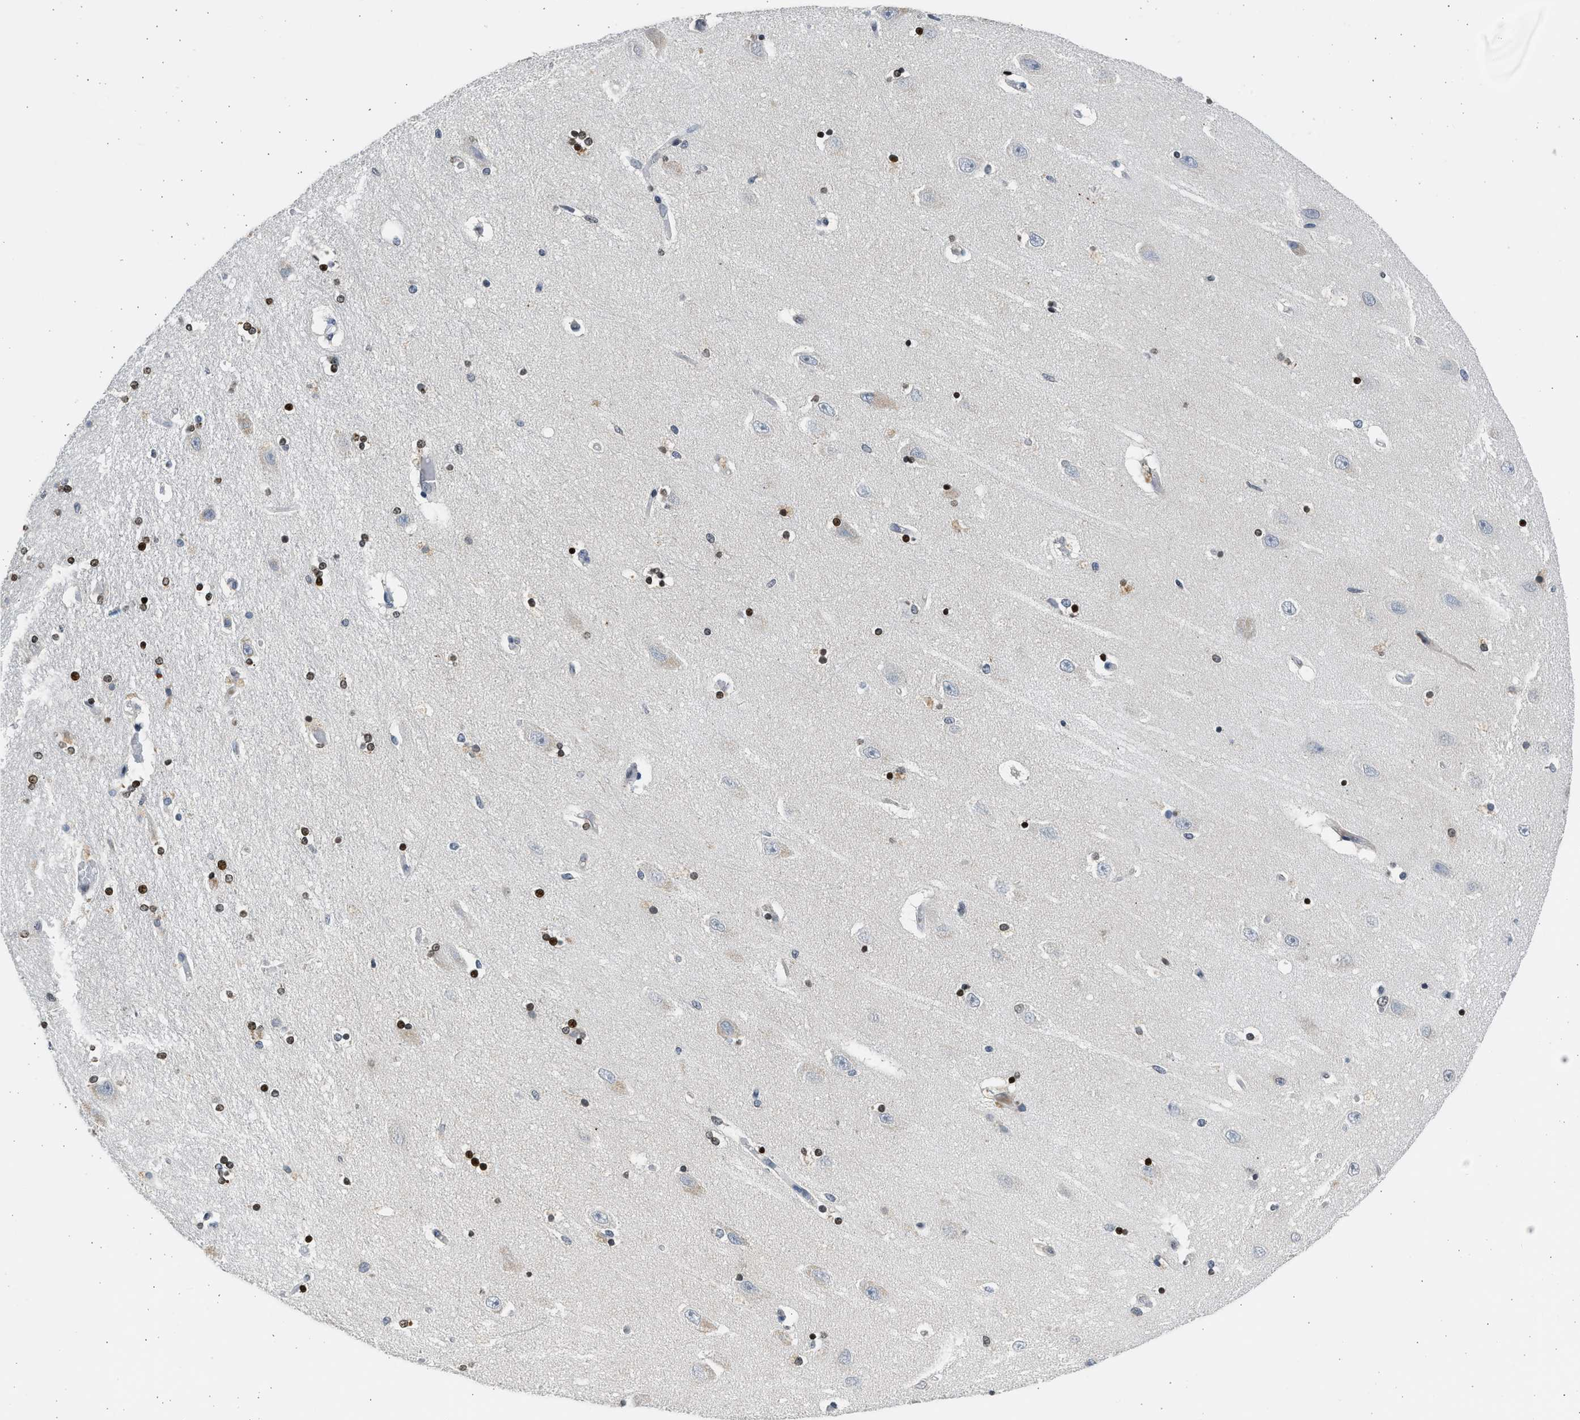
{"staining": {"intensity": "strong", "quantity": ">75%", "location": "nuclear"}, "tissue": "hippocampus", "cell_type": "Glial cells", "image_type": "normal", "snomed": [{"axis": "morphology", "description": "Normal tissue, NOS"}, {"axis": "topography", "description": "Hippocampus"}], "caption": "Immunohistochemistry staining of benign hippocampus, which exhibits high levels of strong nuclear expression in approximately >75% of glial cells indicating strong nuclear protein staining. The staining was performed using DAB (brown) for protein detection and nuclei were counterstained in hematoxylin (blue).", "gene": "HMGN3", "patient": {"sex": "female", "age": 54}}